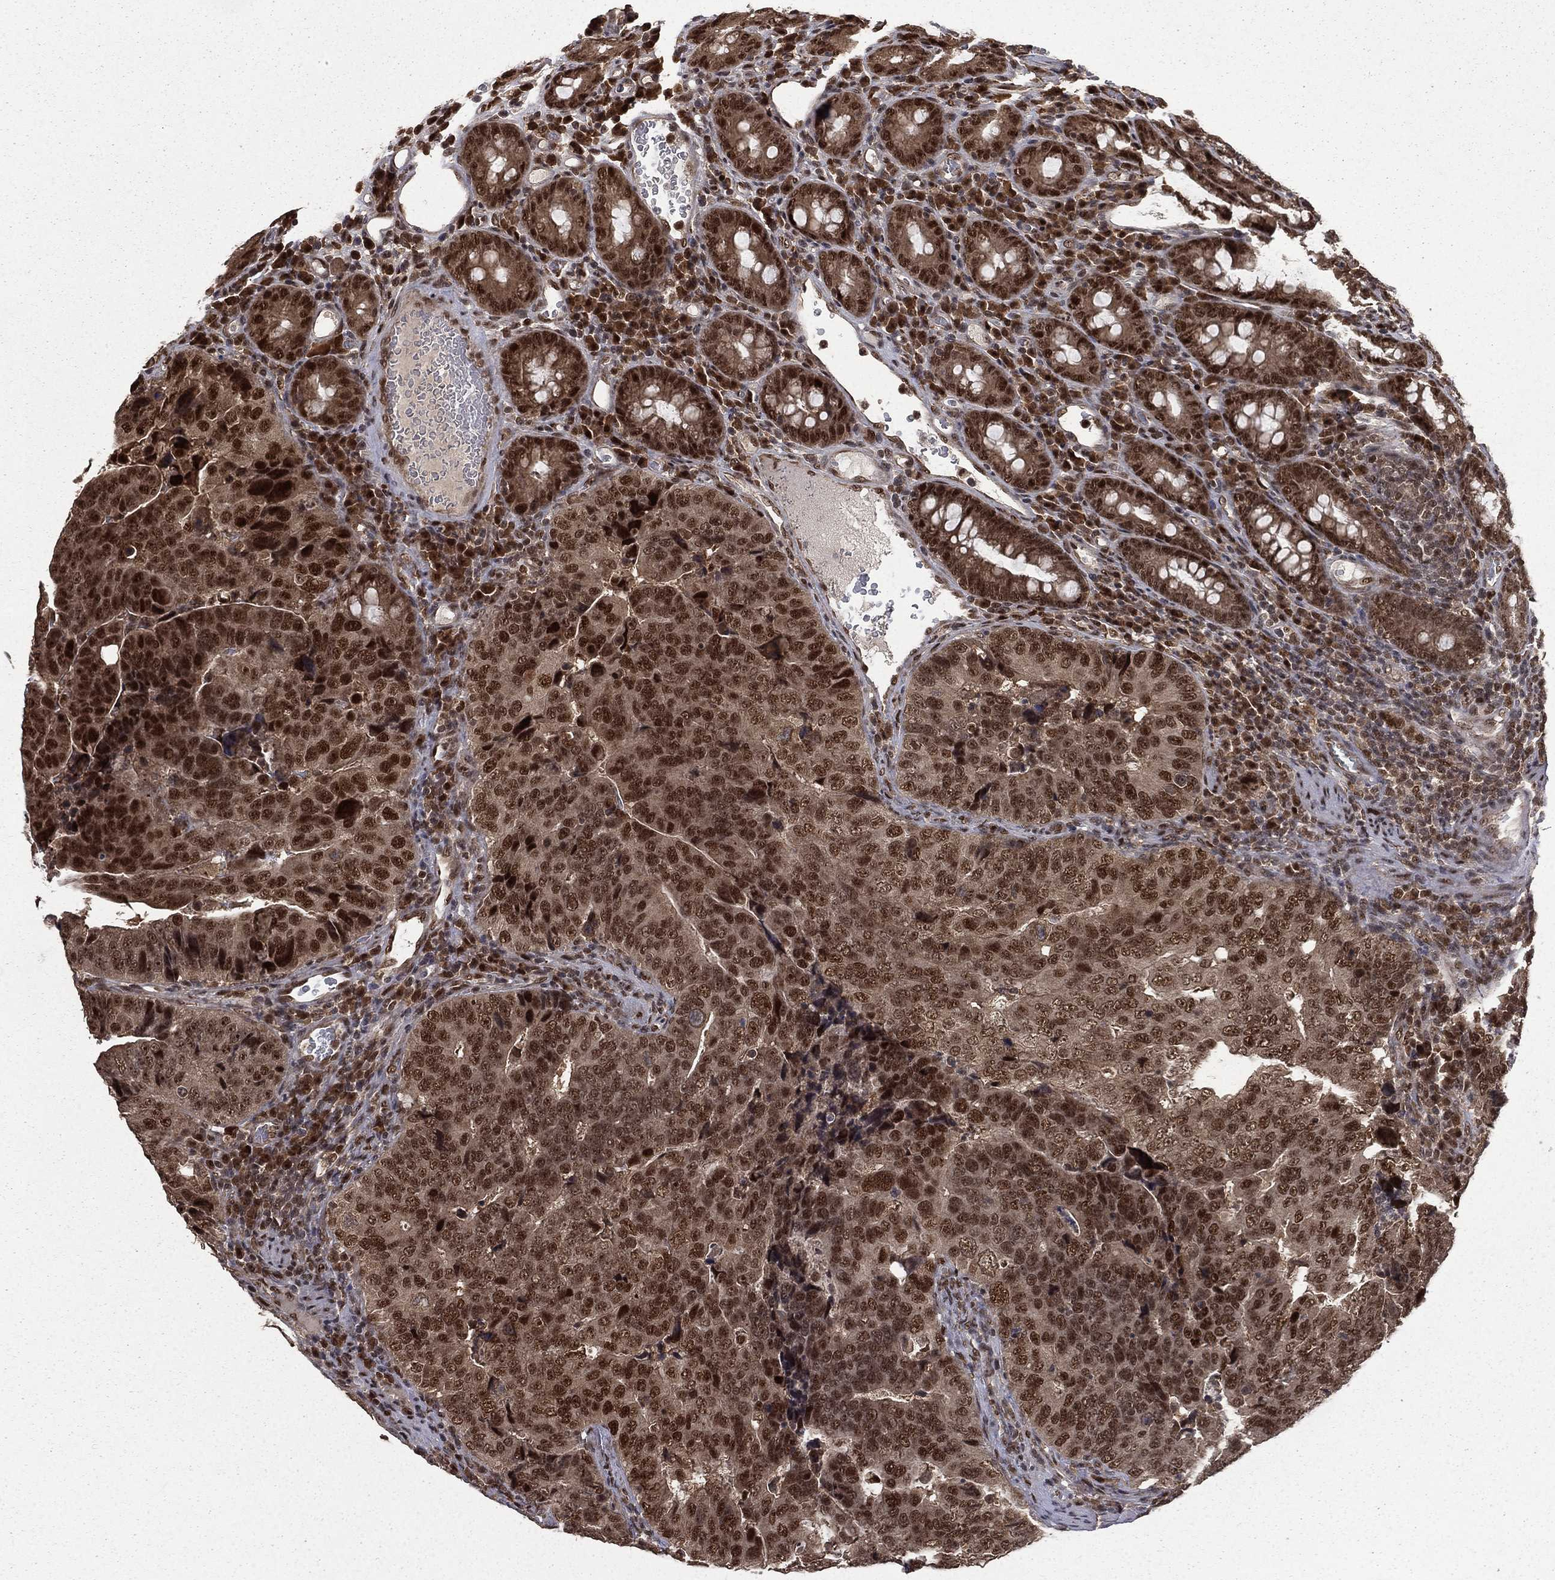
{"staining": {"intensity": "moderate", "quantity": "25%-75%", "location": "nuclear"}, "tissue": "colorectal cancer", "cell_type": "Tumor cells", "image_type": "cancer", "snomed": [{"axis": "morphology", "description": "Adenocarcinoma, NOS"}, {"axis": "topography", "description": "Colon"}], "caption": "Immunohistochemistry micrograph of neoplastic tissue: human colorectal cancer stained using immunohistochemistry (IHC) demonstrates medium levels of moderate protein expression localized specifically in the nuclear of tumor cells, appearing as a nuclear brown color.", "gene": "JMJD6", "patient": {"sex": "female", "age": 72}}